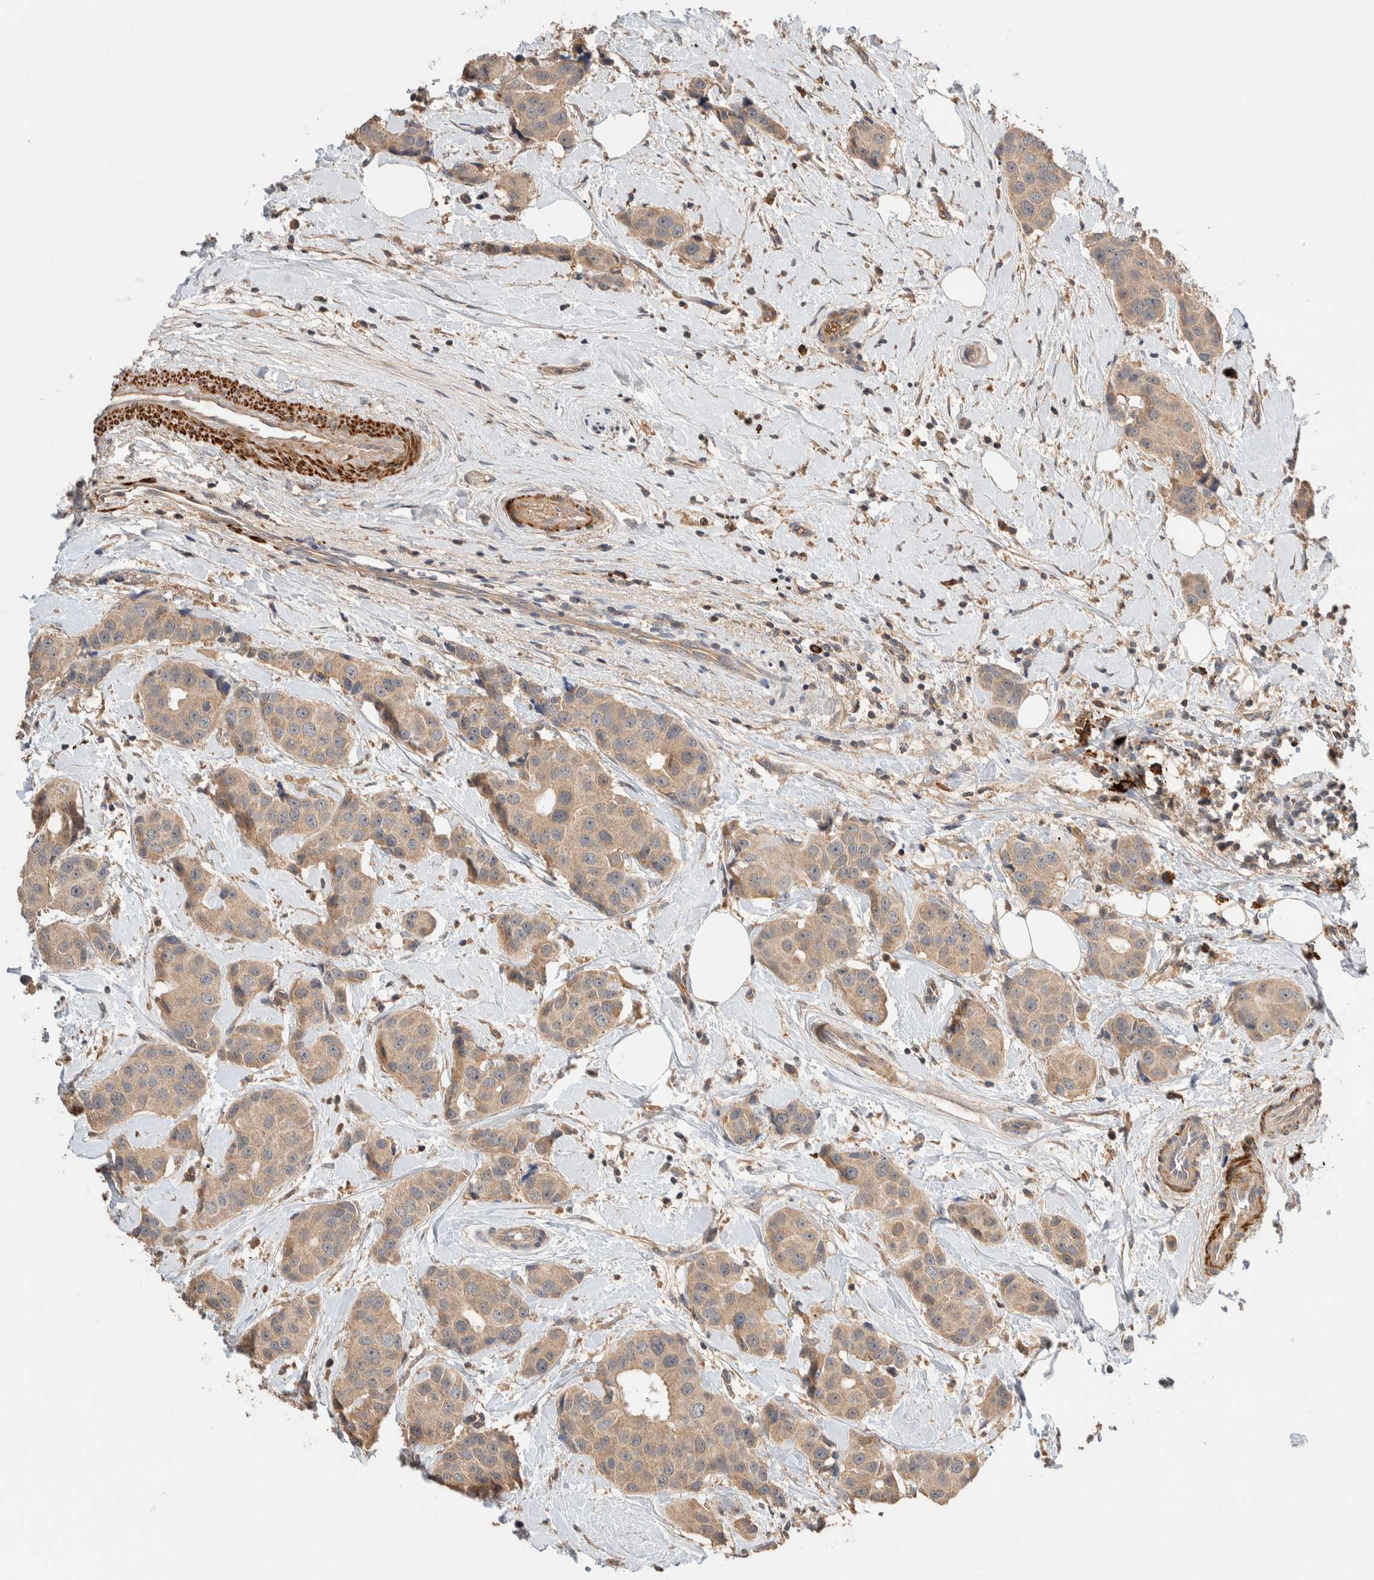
{"staining": {"intensity": "weak", "quantity": ">75%", "location": "cytoplasmic/membranous"}, "tissue": "breast cancer", "cell_type": "Tumor cells", "image_type": "cancer", "snomed": [{"axis": "morphology", "description": "Normal tissue, NOS"}, {"axis": "morphology", "description": "Duct carcinoma"}, {"axis": "topography", "description": "Breast"}], "caption": "The image reveals immunohistochemical staining of breast infiltrating ductal carcinoma. There is weak cytoplasmic/membranous positivity is present in approximately >75% of tumor cells. Nuclei are stained in blue.", "gene": "WDR91", "patient": {"sex": "female", "age": 39}}